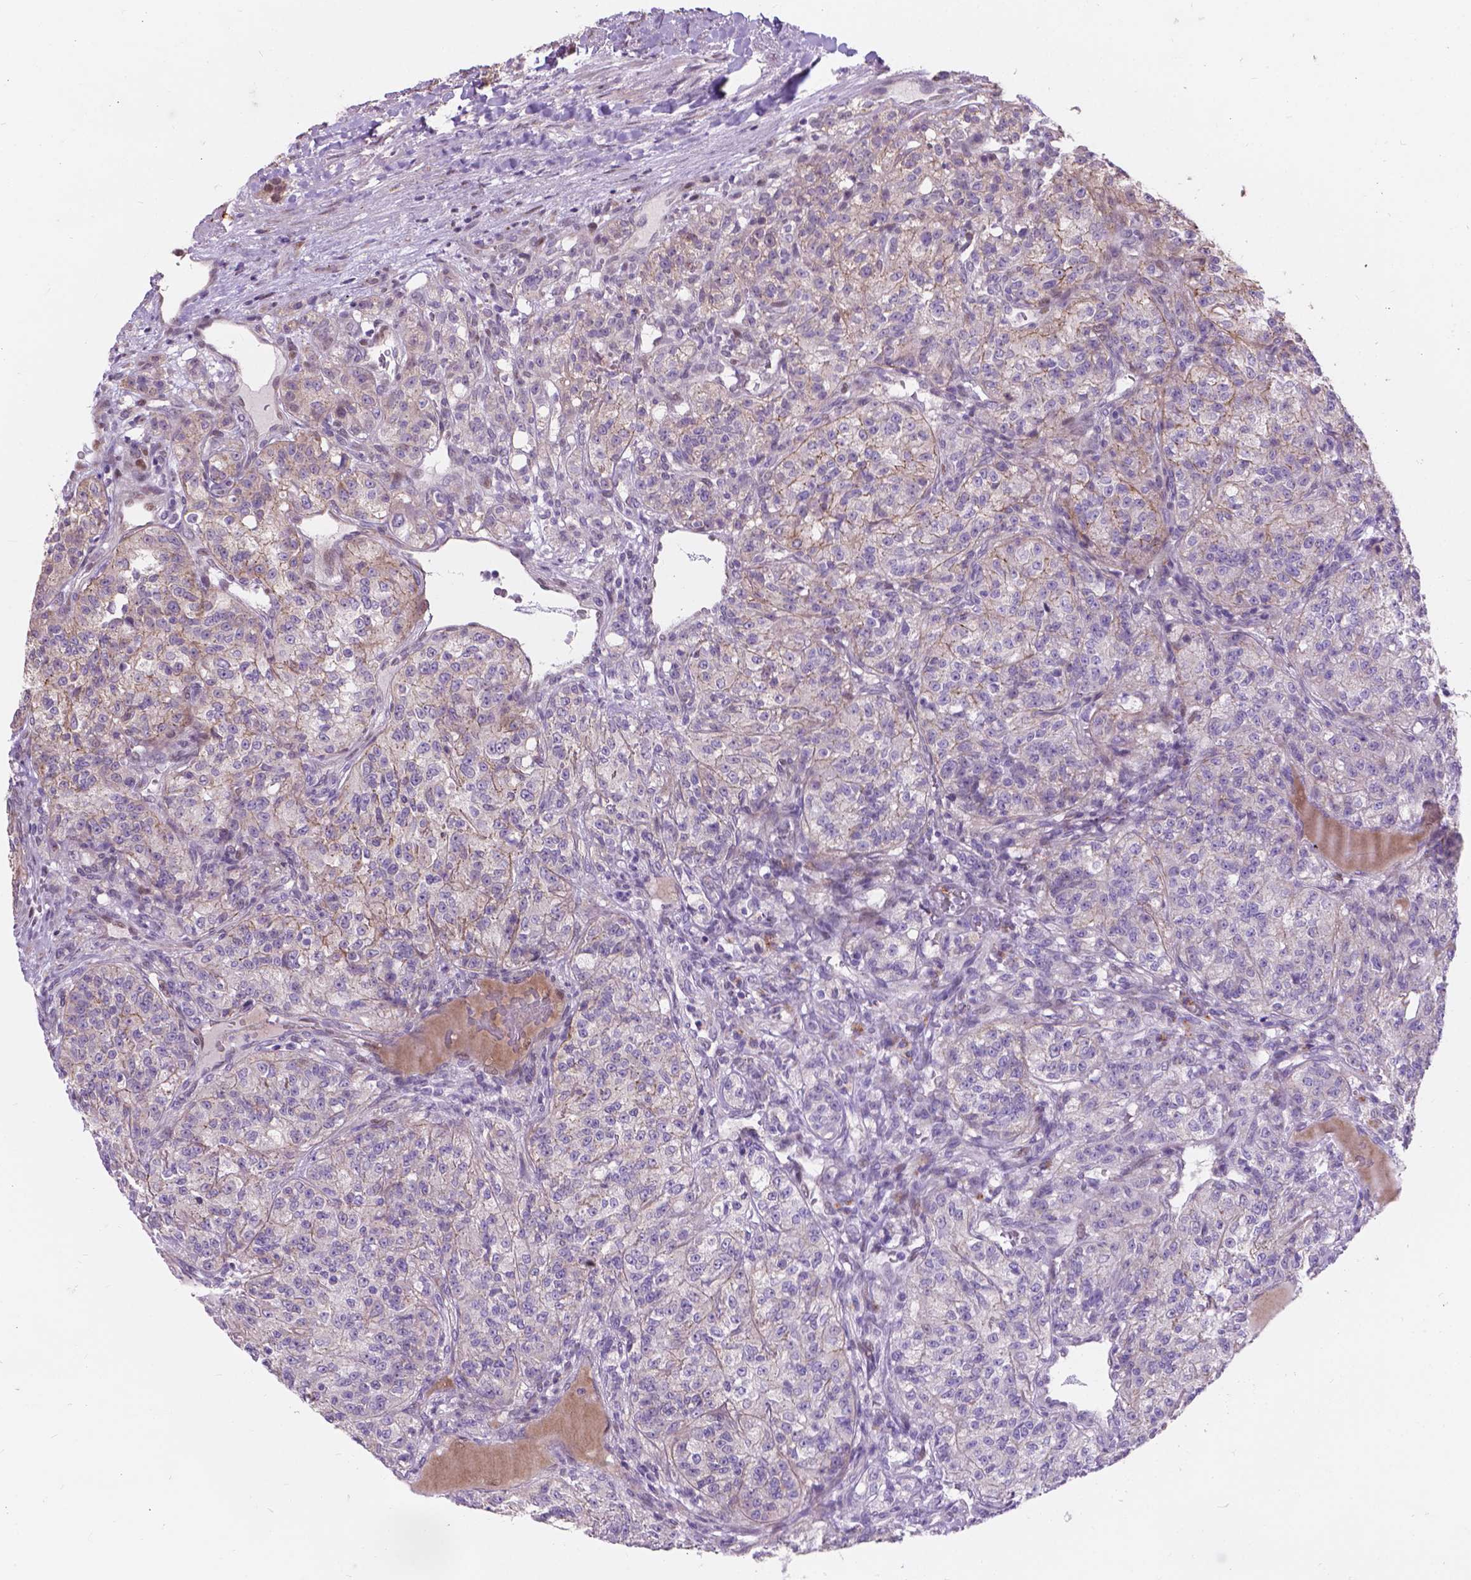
{"staining": {"intensity": "weak", "quantity": "<25%", "location": "cytoplasmic/membranous"}, "tissue": "renal cancer", "cell_type": "Tumor cells", "image_type": "cancer", "snomed": [{"axis": "morphology", "description": "Adenocarcinoma, NOS"}, {"axis": "topography", "description": "Kidney"}], "caption": "Tumor cells show no significant protein positivity in renal cancer.", "gene": "MYH14", "patient": {"sex": "female", "age": 63}}